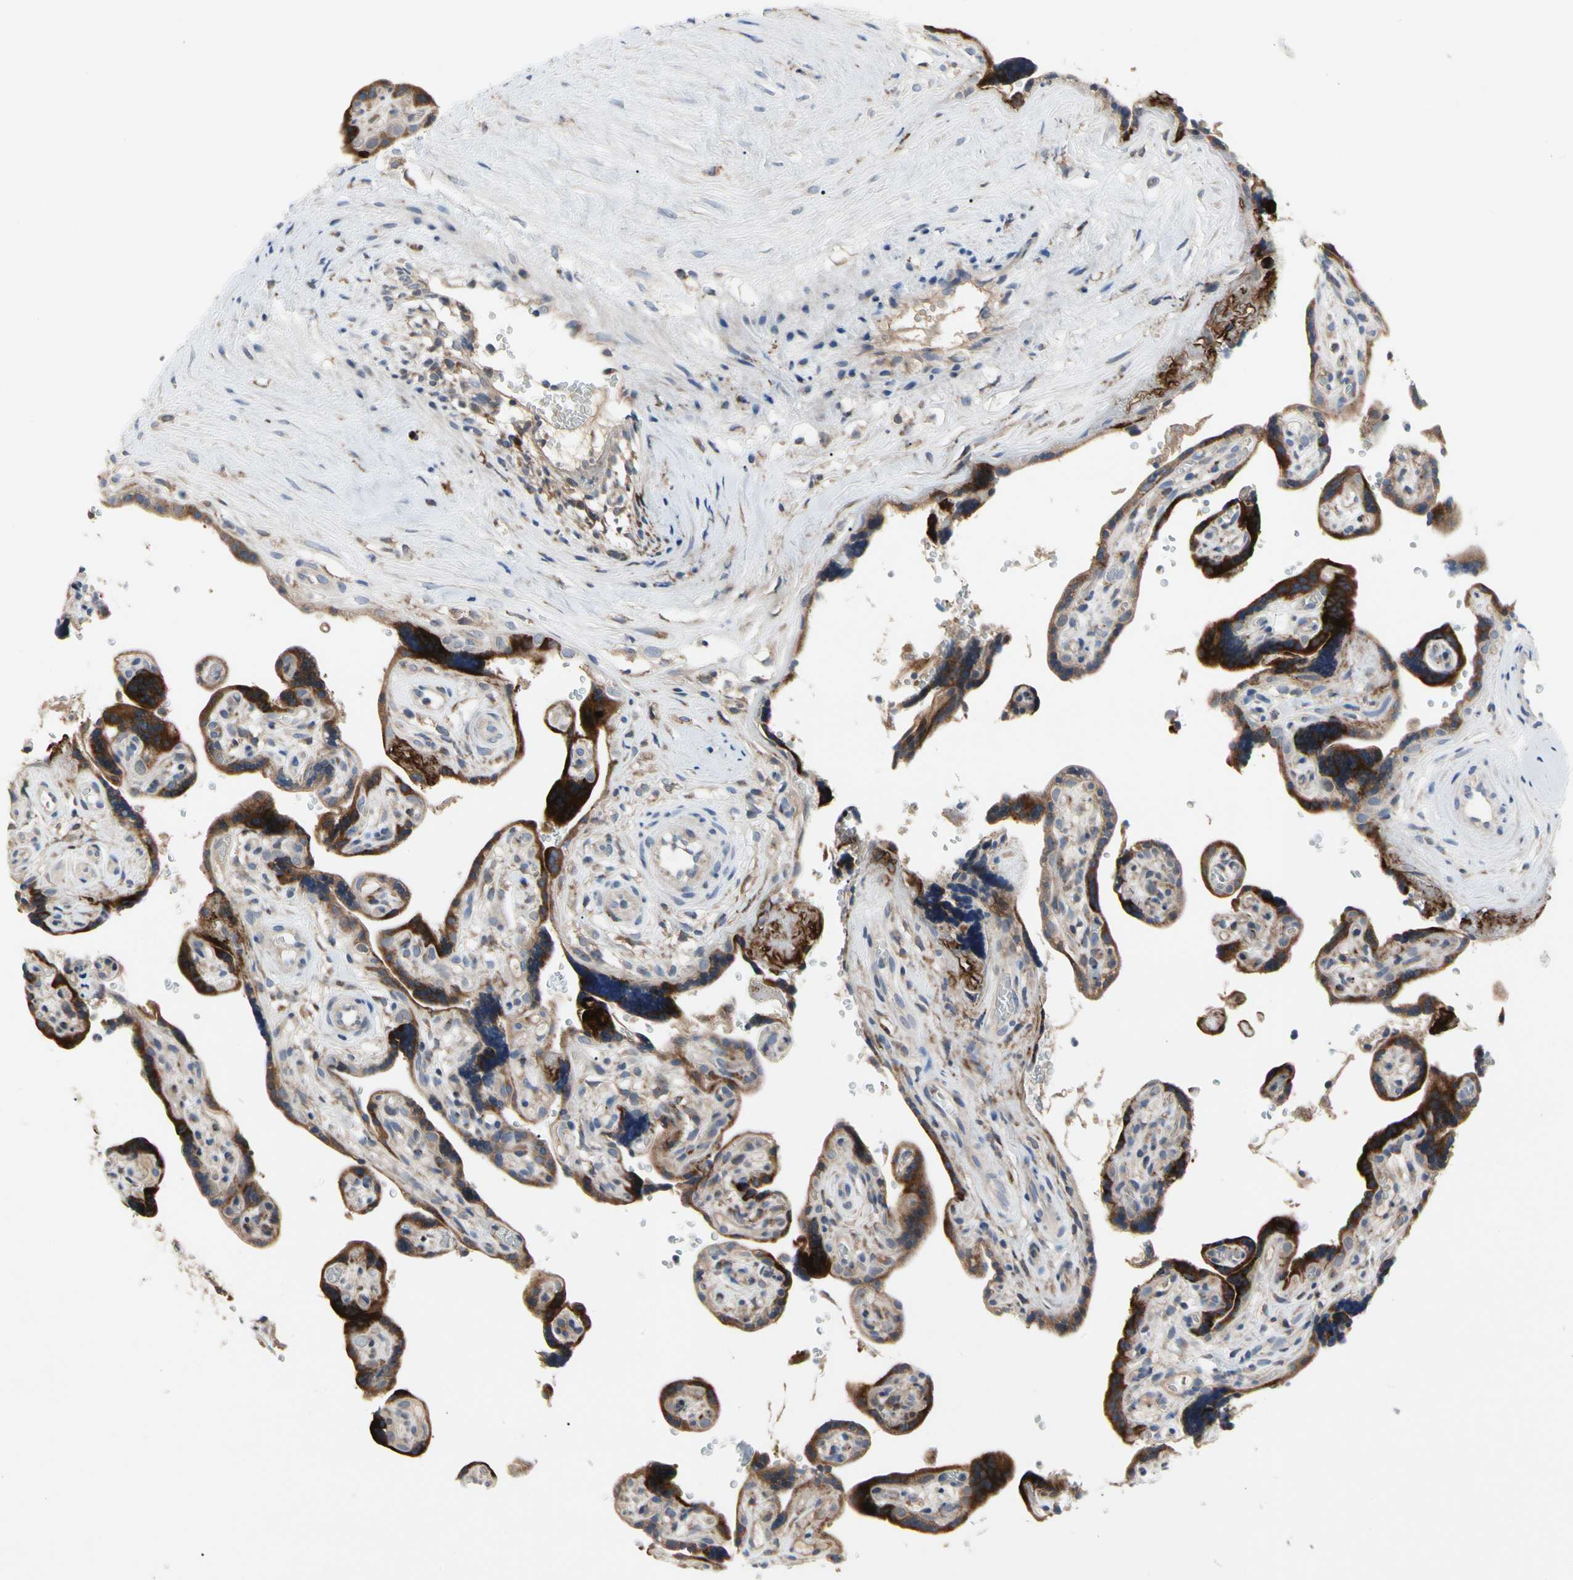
{"staining": {"intensity": "negative", "quantity": "none", "location": "none"}, "tissue": "placenta", "cell_type": "Decidual cells", "image_type": "normal", "snomed": [{"axis": "morphology", "description": "Normal tissue, NOS"}, {"axis": "topography", "description": "Placenta"}], "caption": "This micrograph is of normal placenta stained with IHC to label a protein in brown with the nuclei are counter-stained blue. There is no expression in decidual cells.", "gene": "MMEL1", "patient": {"sex": "female", "age": 30}}